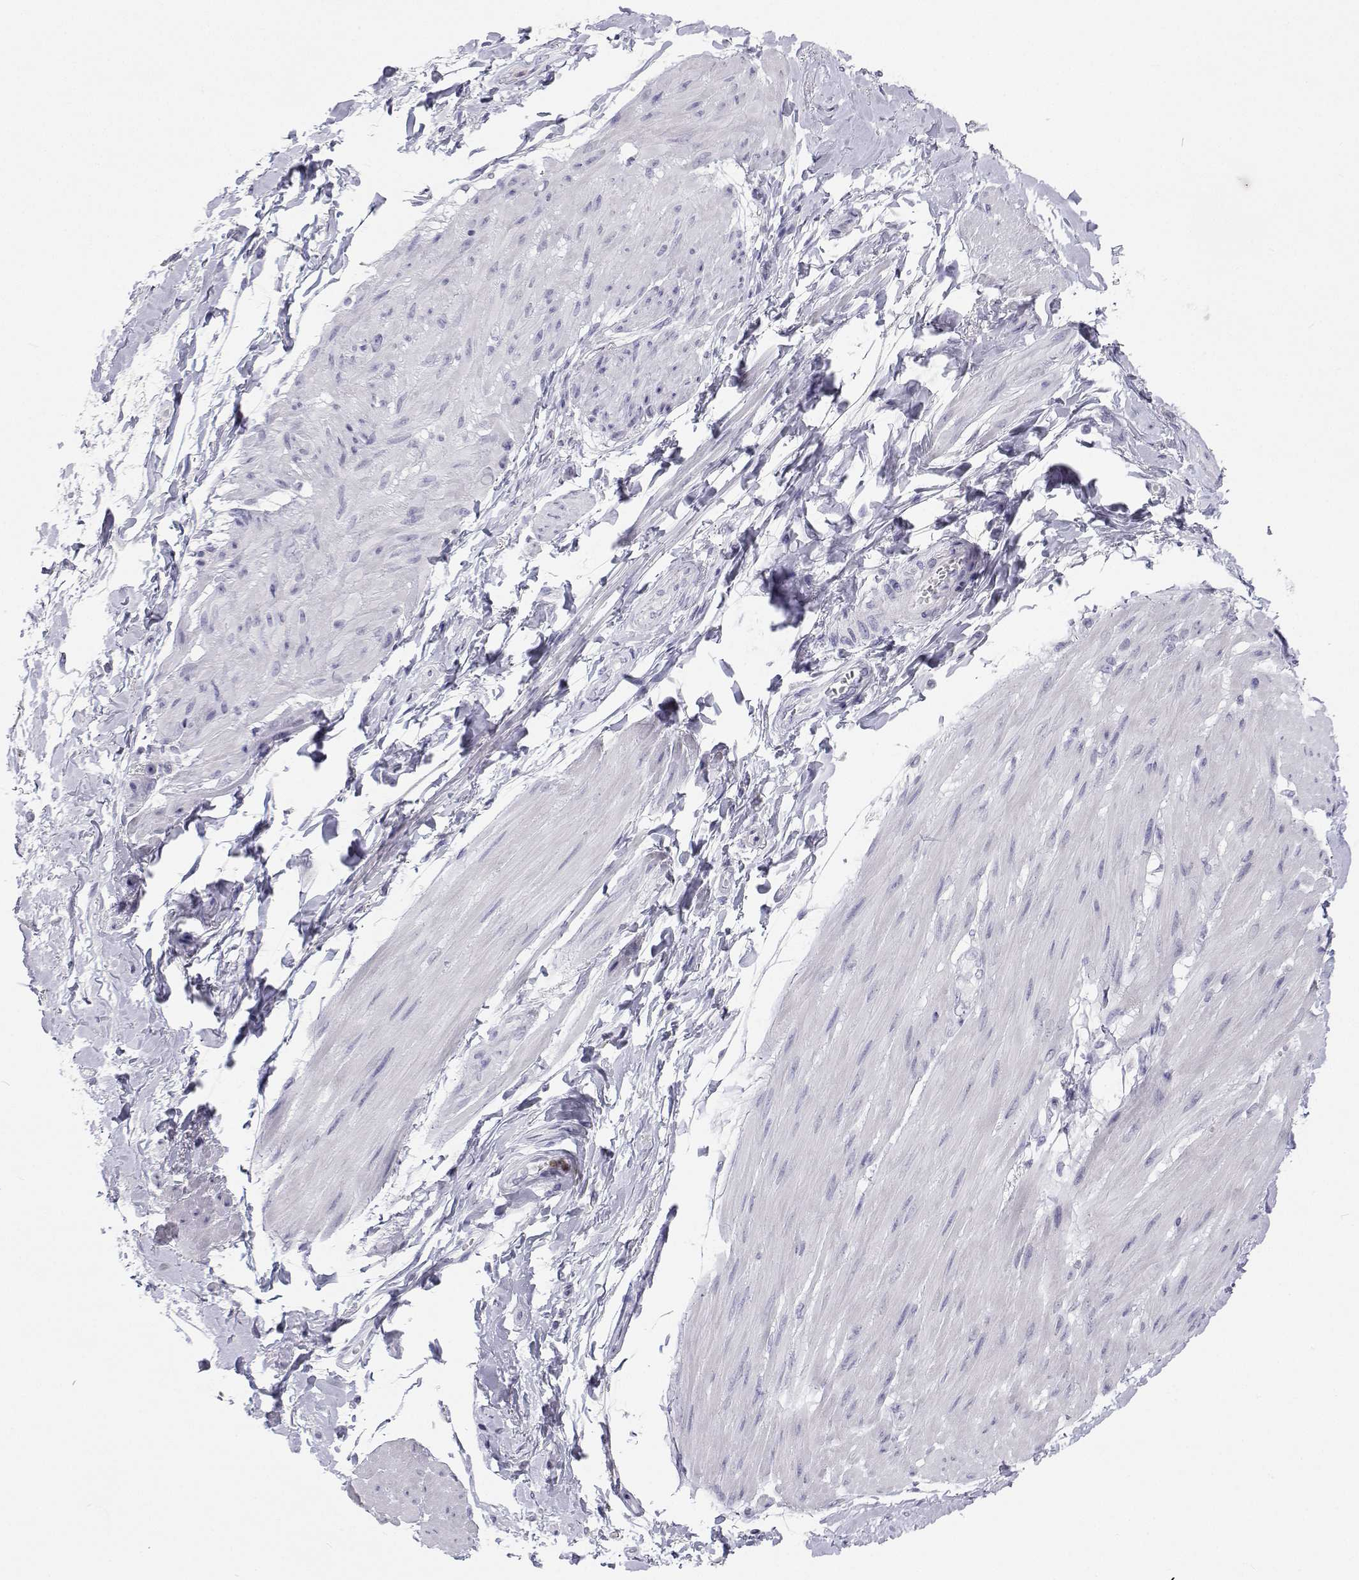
{"staining": {"intensity": "negative", "quantity": "none", "location": "none"}, "tissue": "adipose tissue", "cell_type": "Adipocytes", "image_type": "normal", "snomed": [{"axis": "morphology", "description": "Normal tissue, NOS"}, {"axis": "topography", "description": "Urinary bladder"}, {"axis": "topography", "description": "Peripheral nerve tissue"}], "caption": "The micrograph shows no staining of adipocytes in normal adipose tissue. (Brightfield microscopy of DAB (3,3'-diaminobenzidine) IHC at high magnification).", "gene": "SFTPB", "patient": {"sex": "female", "age": 60}}